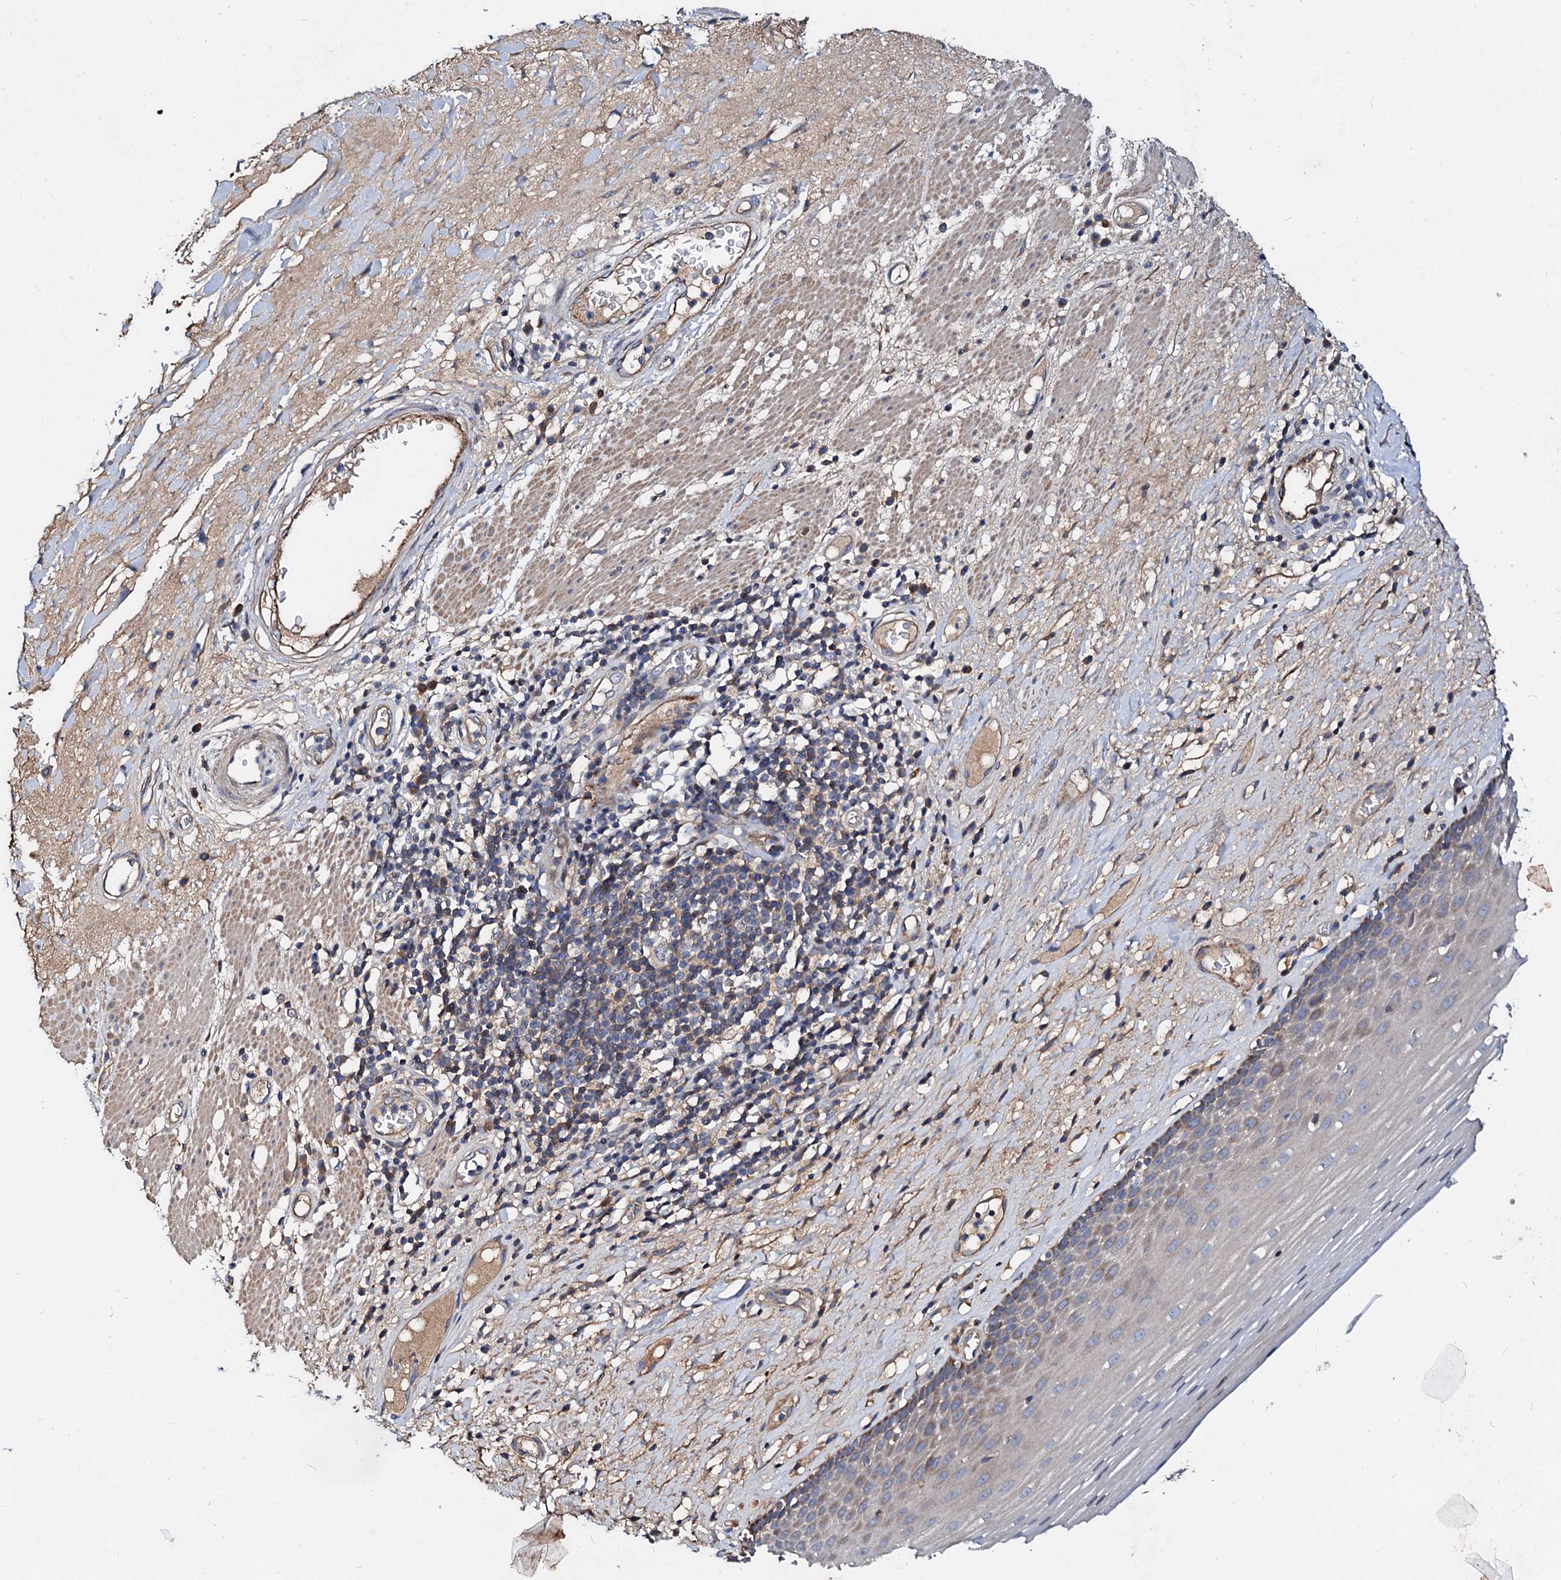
{"staining": {"intensity": "moderate", "quantity": "<25%", "location": "cytoplasmic/membranous"}, "tissue": "esophagus", "cell_type": "Squamous epithelial cells", "image_type": "normal", "snomed": [{"axis": "morphology", "description": "Normal tissue, NOS"}, {"axis": "topography", "description": "Esophagus"}], "caption": "Immunohistochemical staining of normal esophagus reveals moderate cytoplasmic/membranous protein staining in approximately <25% of squamous epithelial cells.", "gene": "FIBIN", "patient": {"sex": "male", "age": 62}}